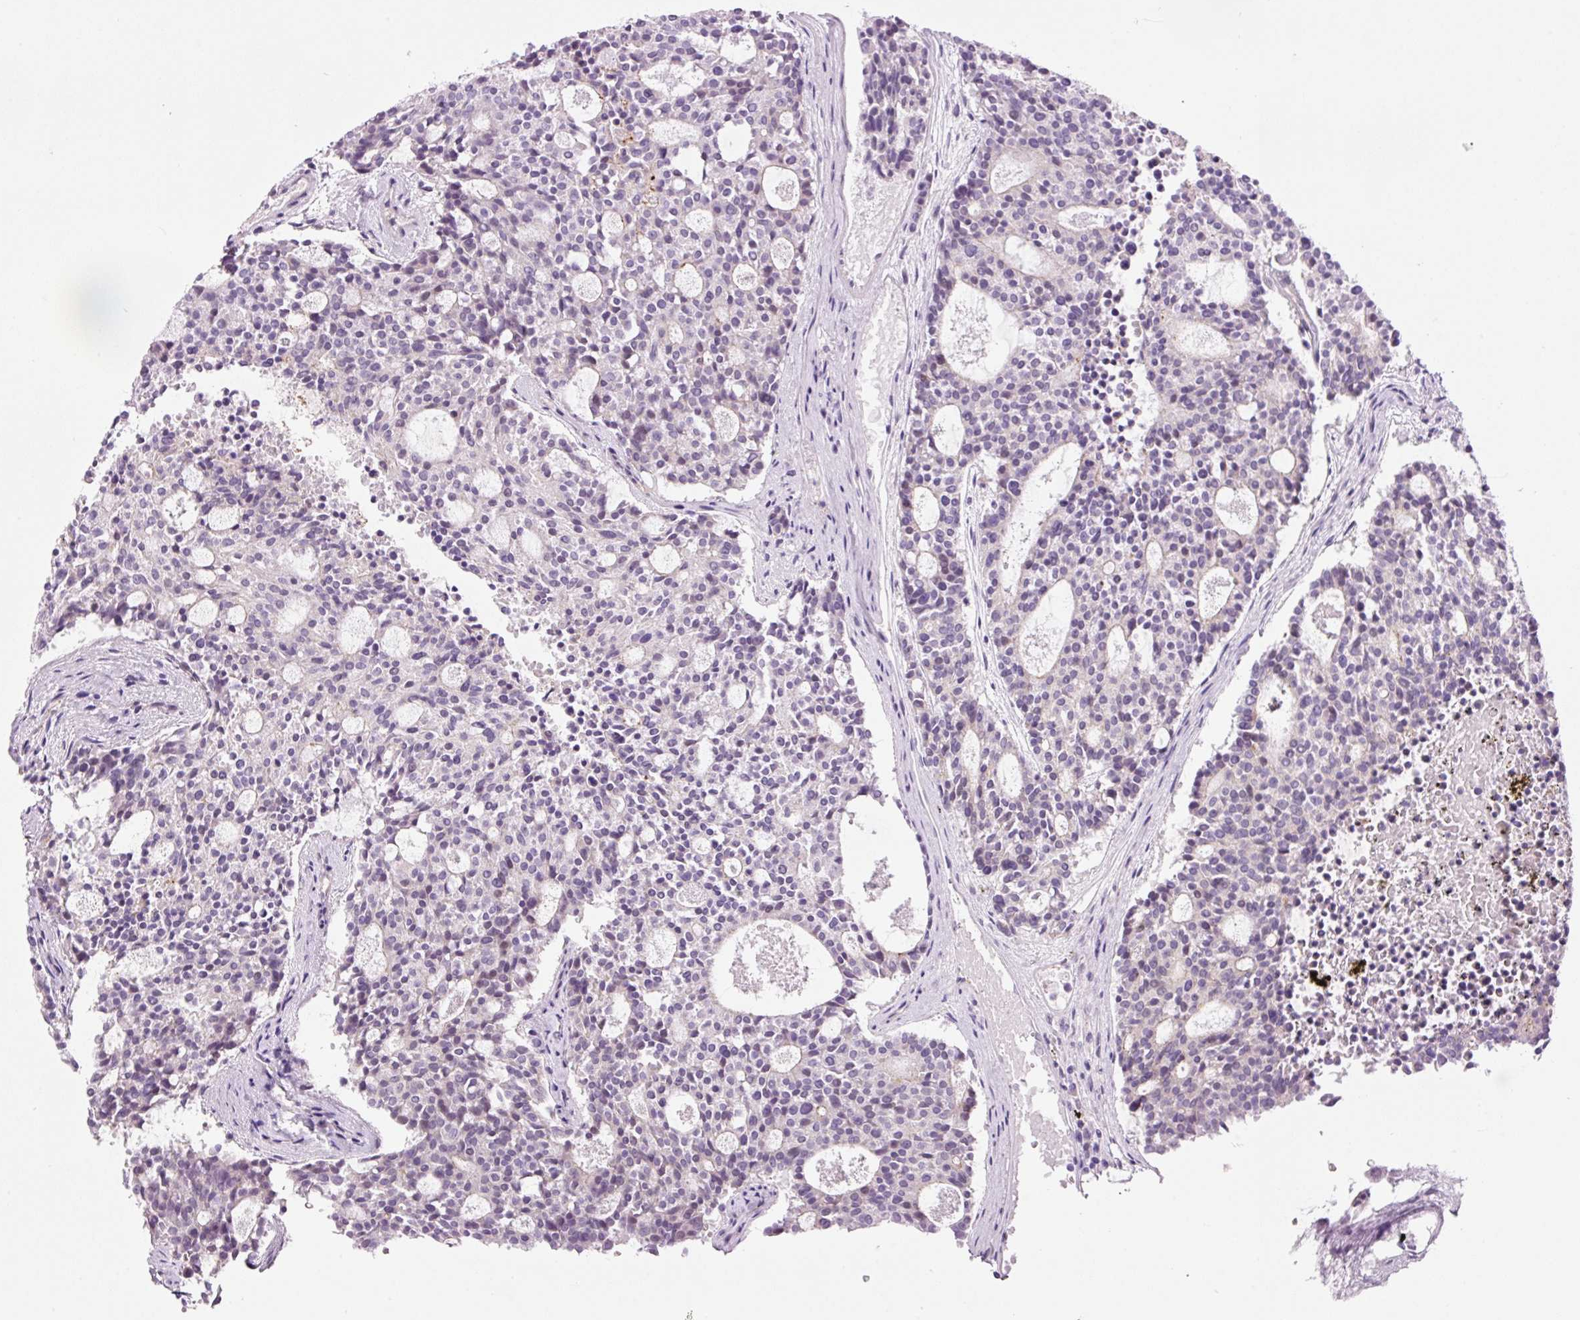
{"staining": {"intensity": "negative", "quantity": "none", "location": "none"}, "tissue": "carcinoid", "cell_type": "Tumor cells", "image_type": "cancer", "snomed": [{"axis": "morphology", "description": "Carcinoid, malignant, NOS"}, {"axis": "topography", "description": "Pancreas"}], "caption": "This is an immunohistochemistry image of carcinoid. There is no staining in tumor cells.", "gene": "SRC", "patient": {"sex": "female", "age": 54}}